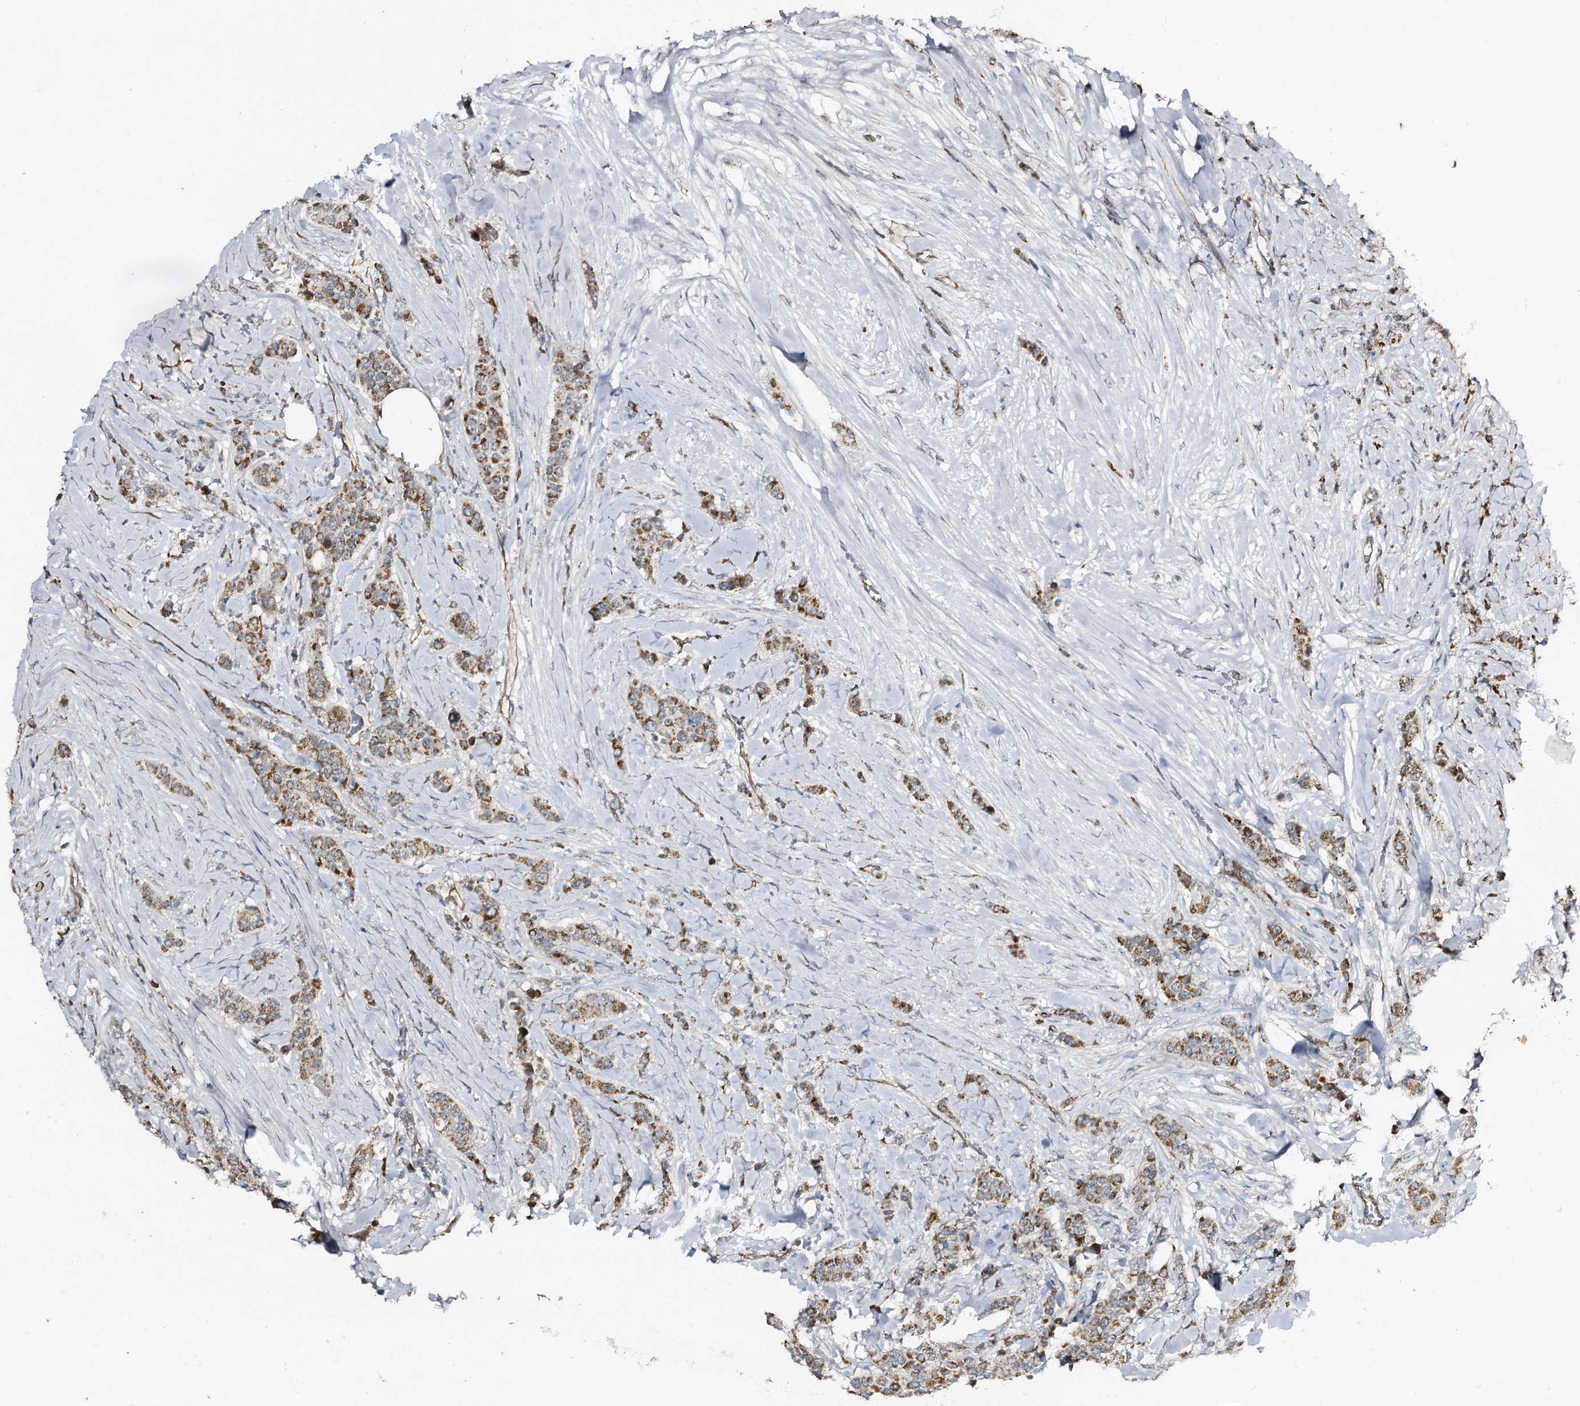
{"staining": {"intensity": "moderate", "quantity": ">75%", "location": "cytoplasmic/membranous"}, "tissue": "breast cancer", "cell_type": "Tumor cells", "image_type": "cancer", "snomed": [{"axis": "morphology", "description": "Duct carcinoma"}, {"axis": "topography", "description": "Breast"}], "caption": "Moderate cytoplasmic/membranous protein positivity is identified in approximately >75% of tumor cells in breast intraductal carcinoma.", "gene": "CBR4", "patient": {"sex": "female", "age": 40}}